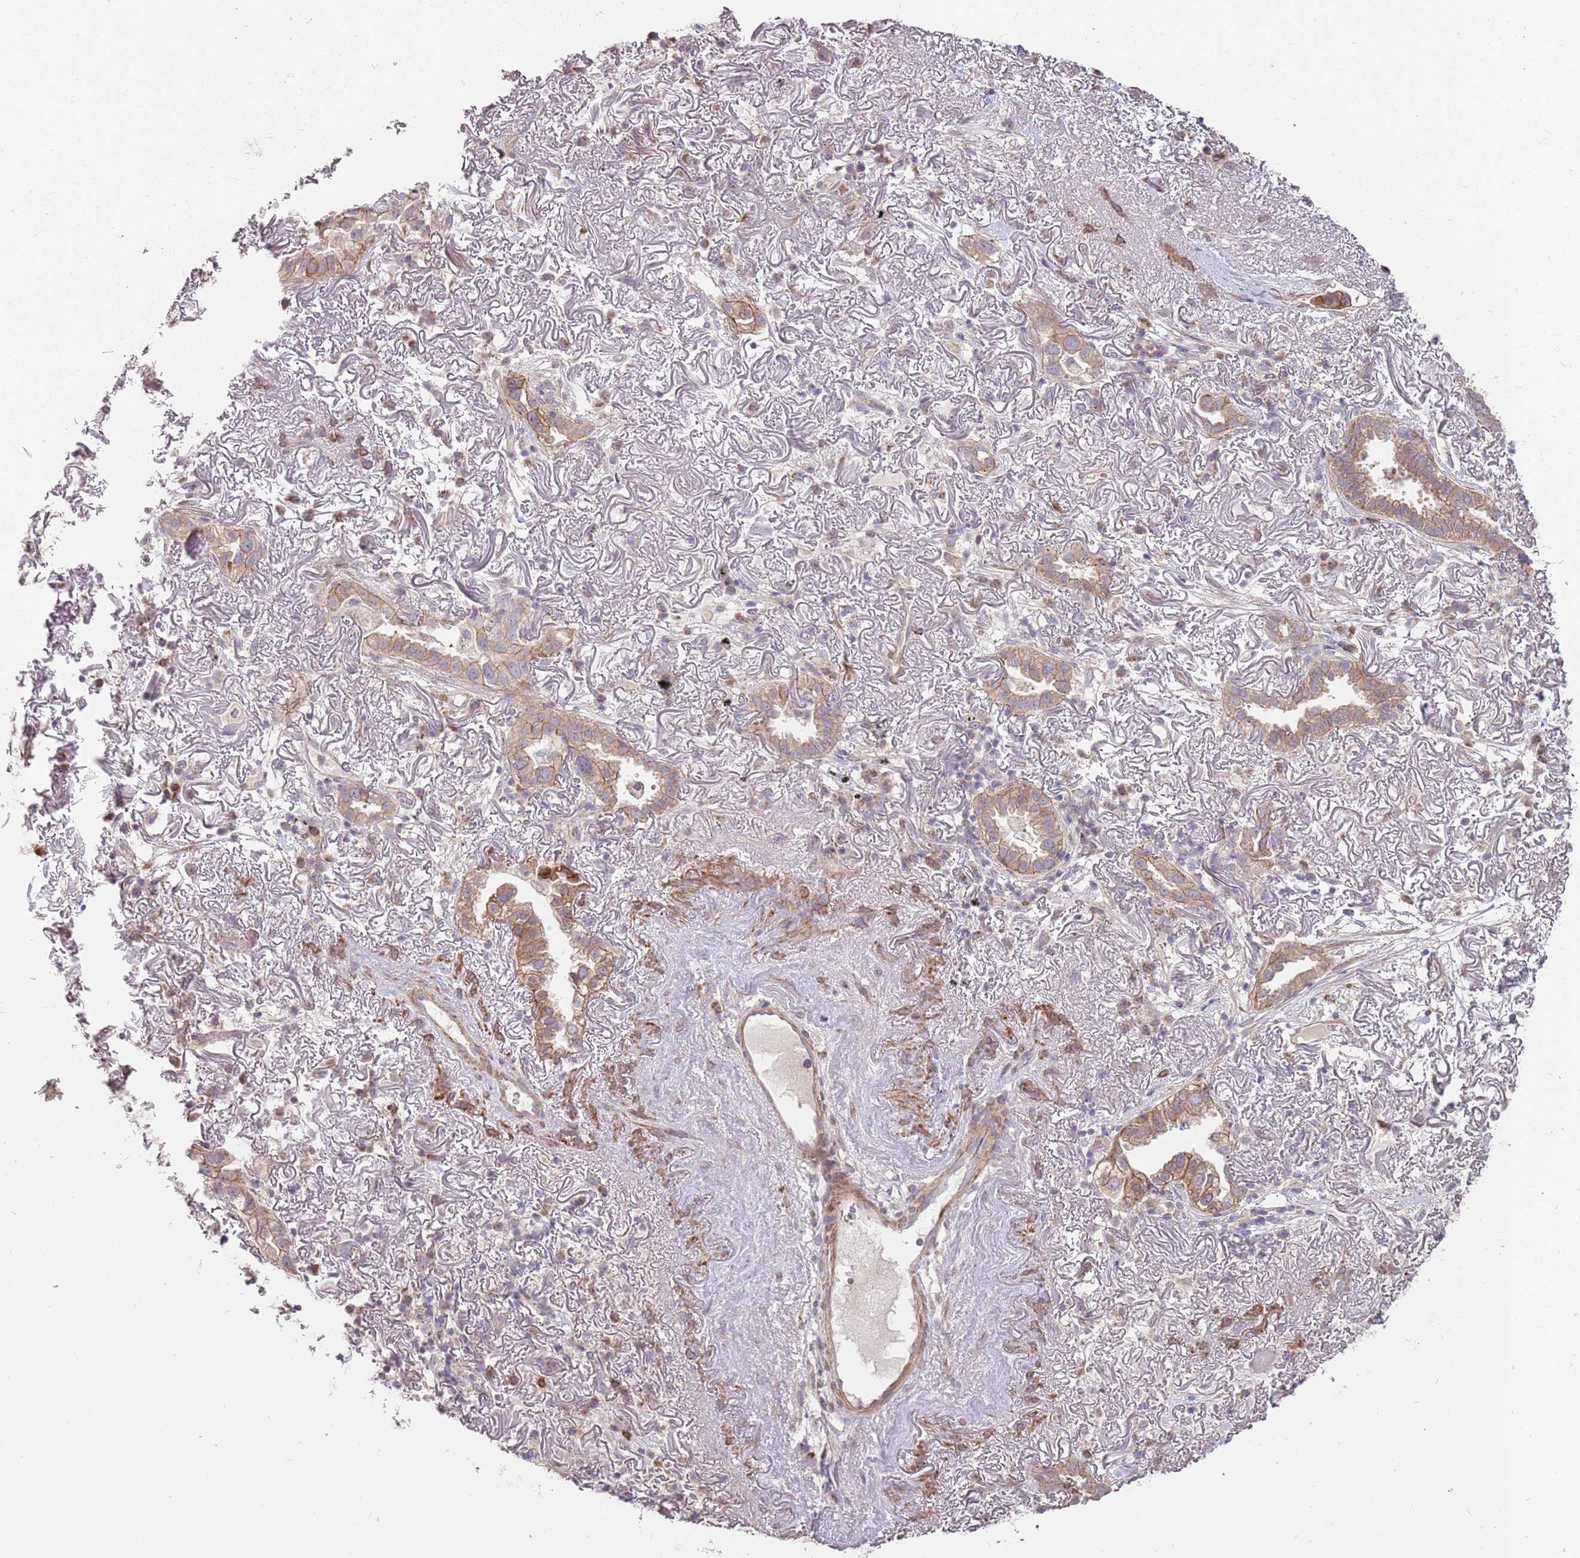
{"staining": {"intensity": "moderate", "quantity": ">75%", "location": "cytoplasmic/membranous"}, "tissue": "lung cancer", "cell_type": "Tumor cells", "image_type": "cancer", "snomed": [{"axis": "morphology", "description": "Adenocarcinoma, NOS"}, {"axis": "topography", "description": "Lung"}], "caption": "The image exhibits a brown stain indicating the presence of a protein in the cytoplasmic/membranous of tumor cells in adenocarcinoma (lung).", "gene": "SPATA31D1", "patient": {"sex": "female", "age": 69}}